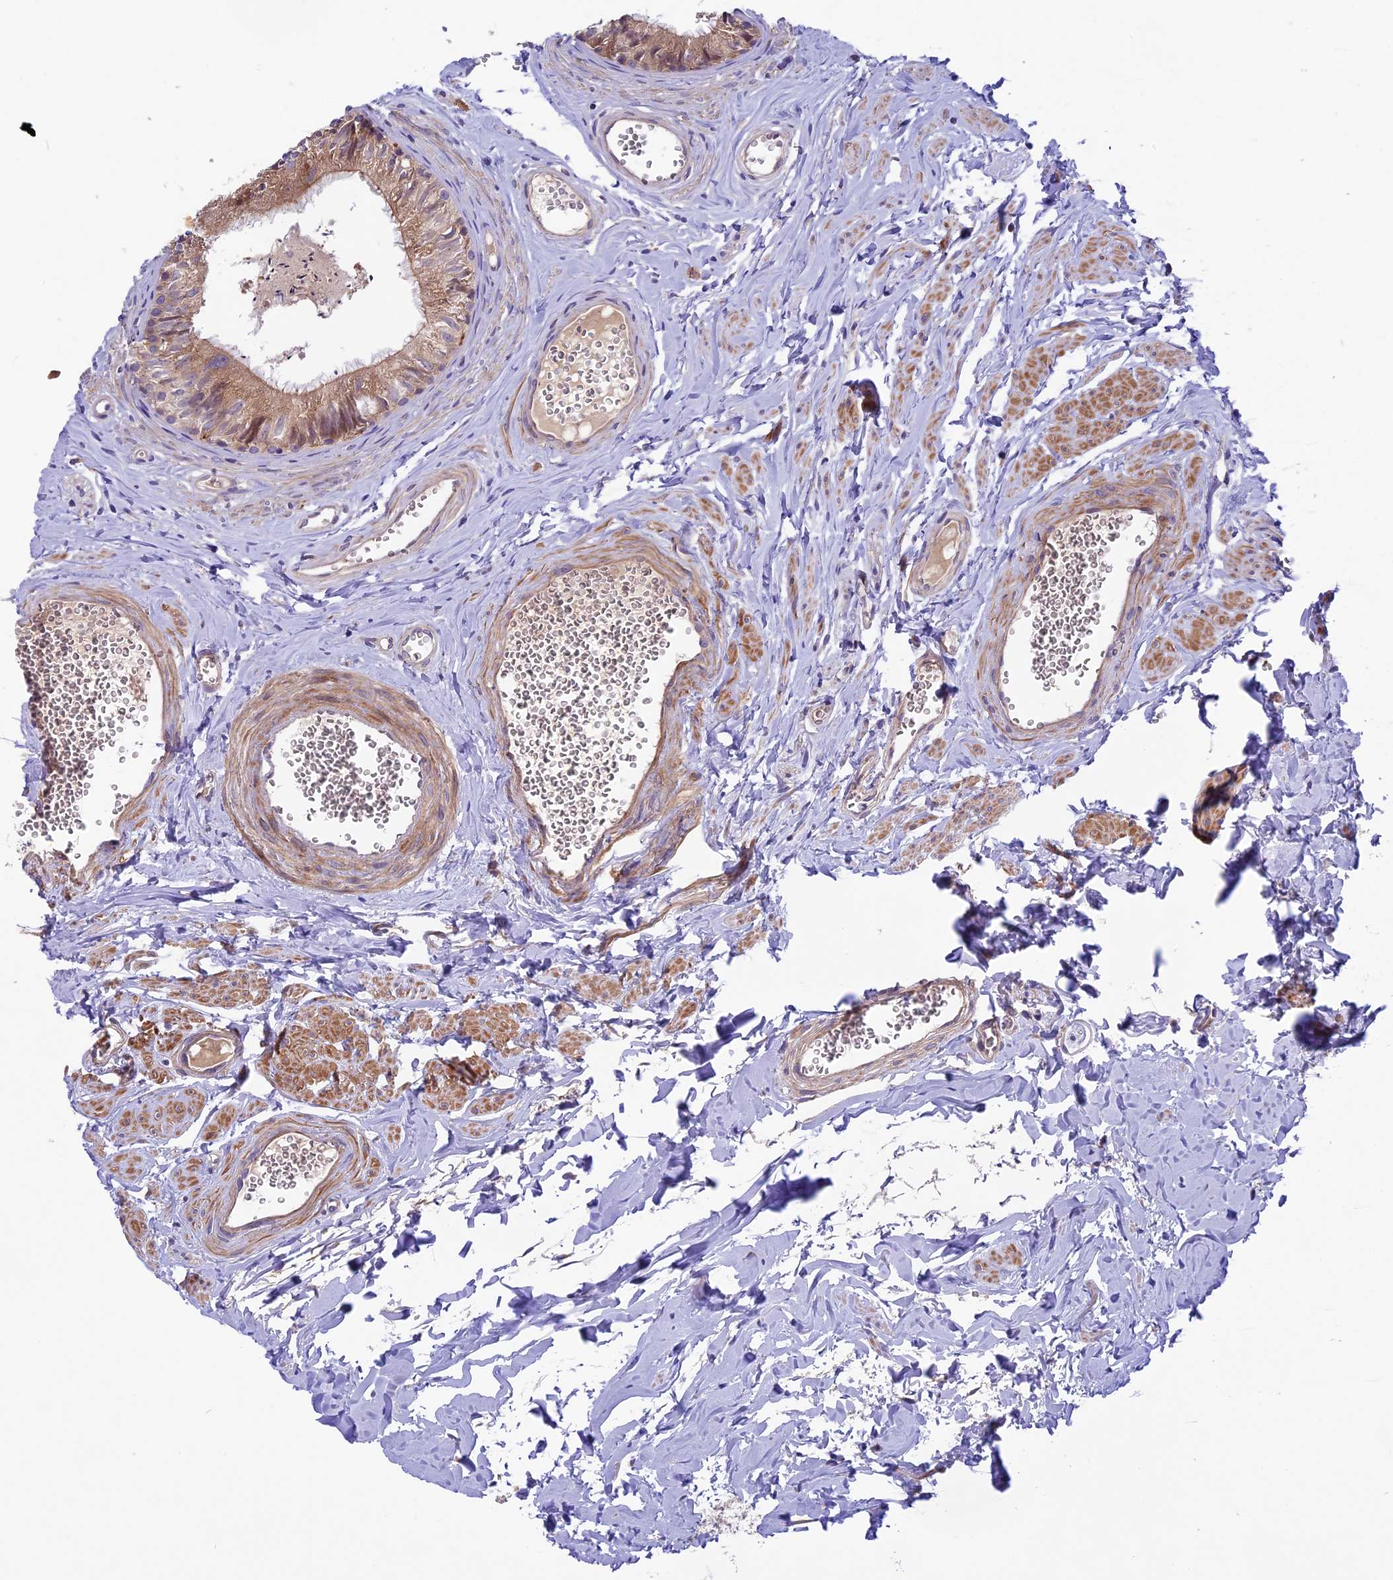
{"staining": {"intensity": "moderate", "quantity": ">75%", "location": "cytoplasmic/membranous"}, "tissue": "epididymis", "cell_type": "Glandular cells", "image_type": "normal", "snomed": [{"axis": "morphology", "description": "Normal tissue, NOS"}, {"axis": "topography", "description": "Epididymis"}], "caption": "An image of human epididymis stained for a protein exhibits moderate cytoplasmic/membranous brown staining in glandular cells.", "gene": "COG8", "patient": {"sex": "male", "age": 36}}